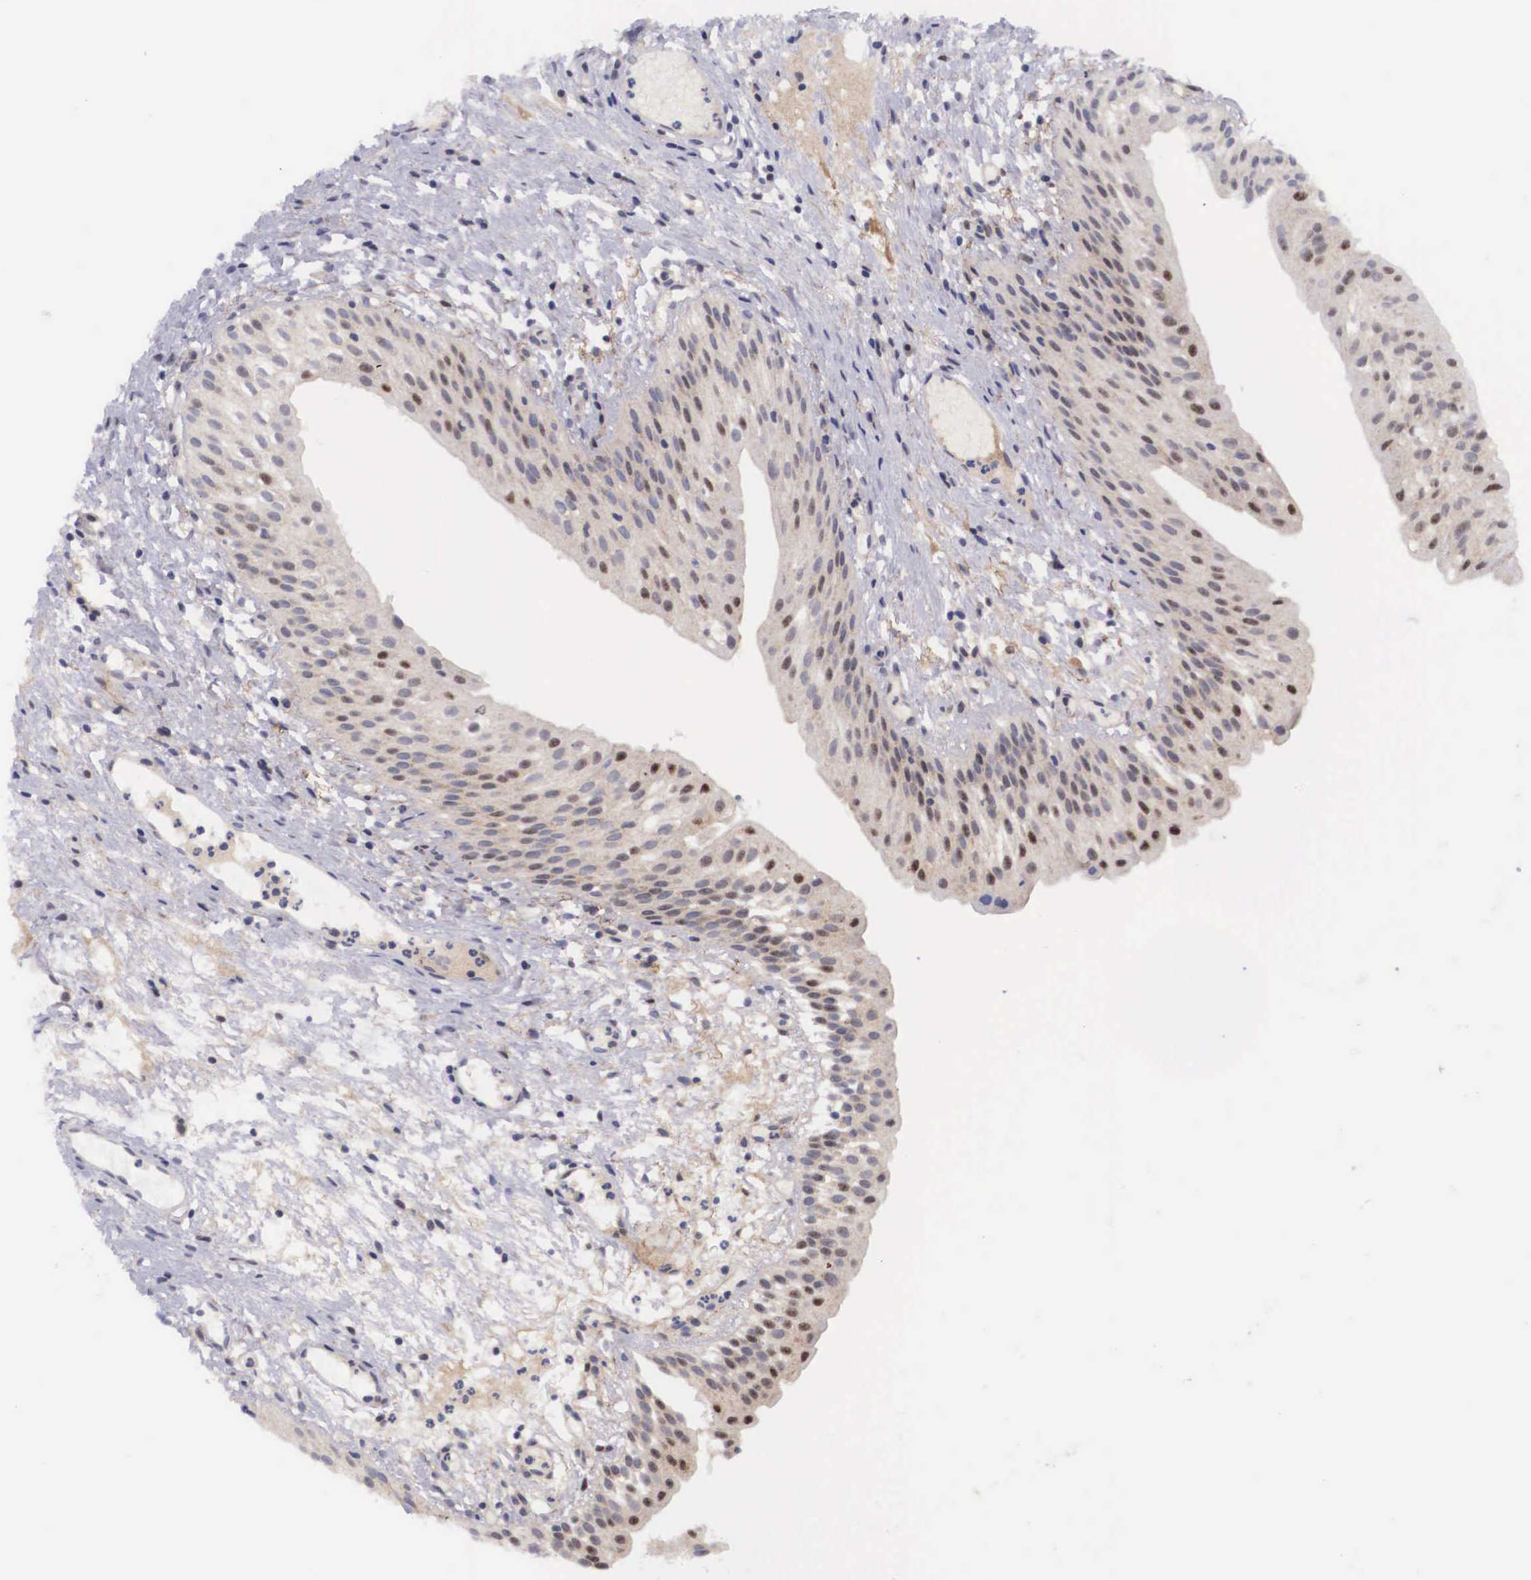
{"staining": {"intensity": "moderate", "quantity": "25%-75%", "location": "nuclear"}, "tissue": "urinary bladder", "cell_type": "Urothelial cells", "image_type": "normal", "snomed": [{"axis": "morphology", "description": "Normal tissue, NOS"}, {"axis": "topography", "description": "Urinary bladder"}], "caption": "Protein staining displays moderate nuclear positivity in approximately 25%-75% of urothelial cells in unremarkable urinary bladder.", "gene": "EMID1", "patient": {"sex": "male", "age": 48}}